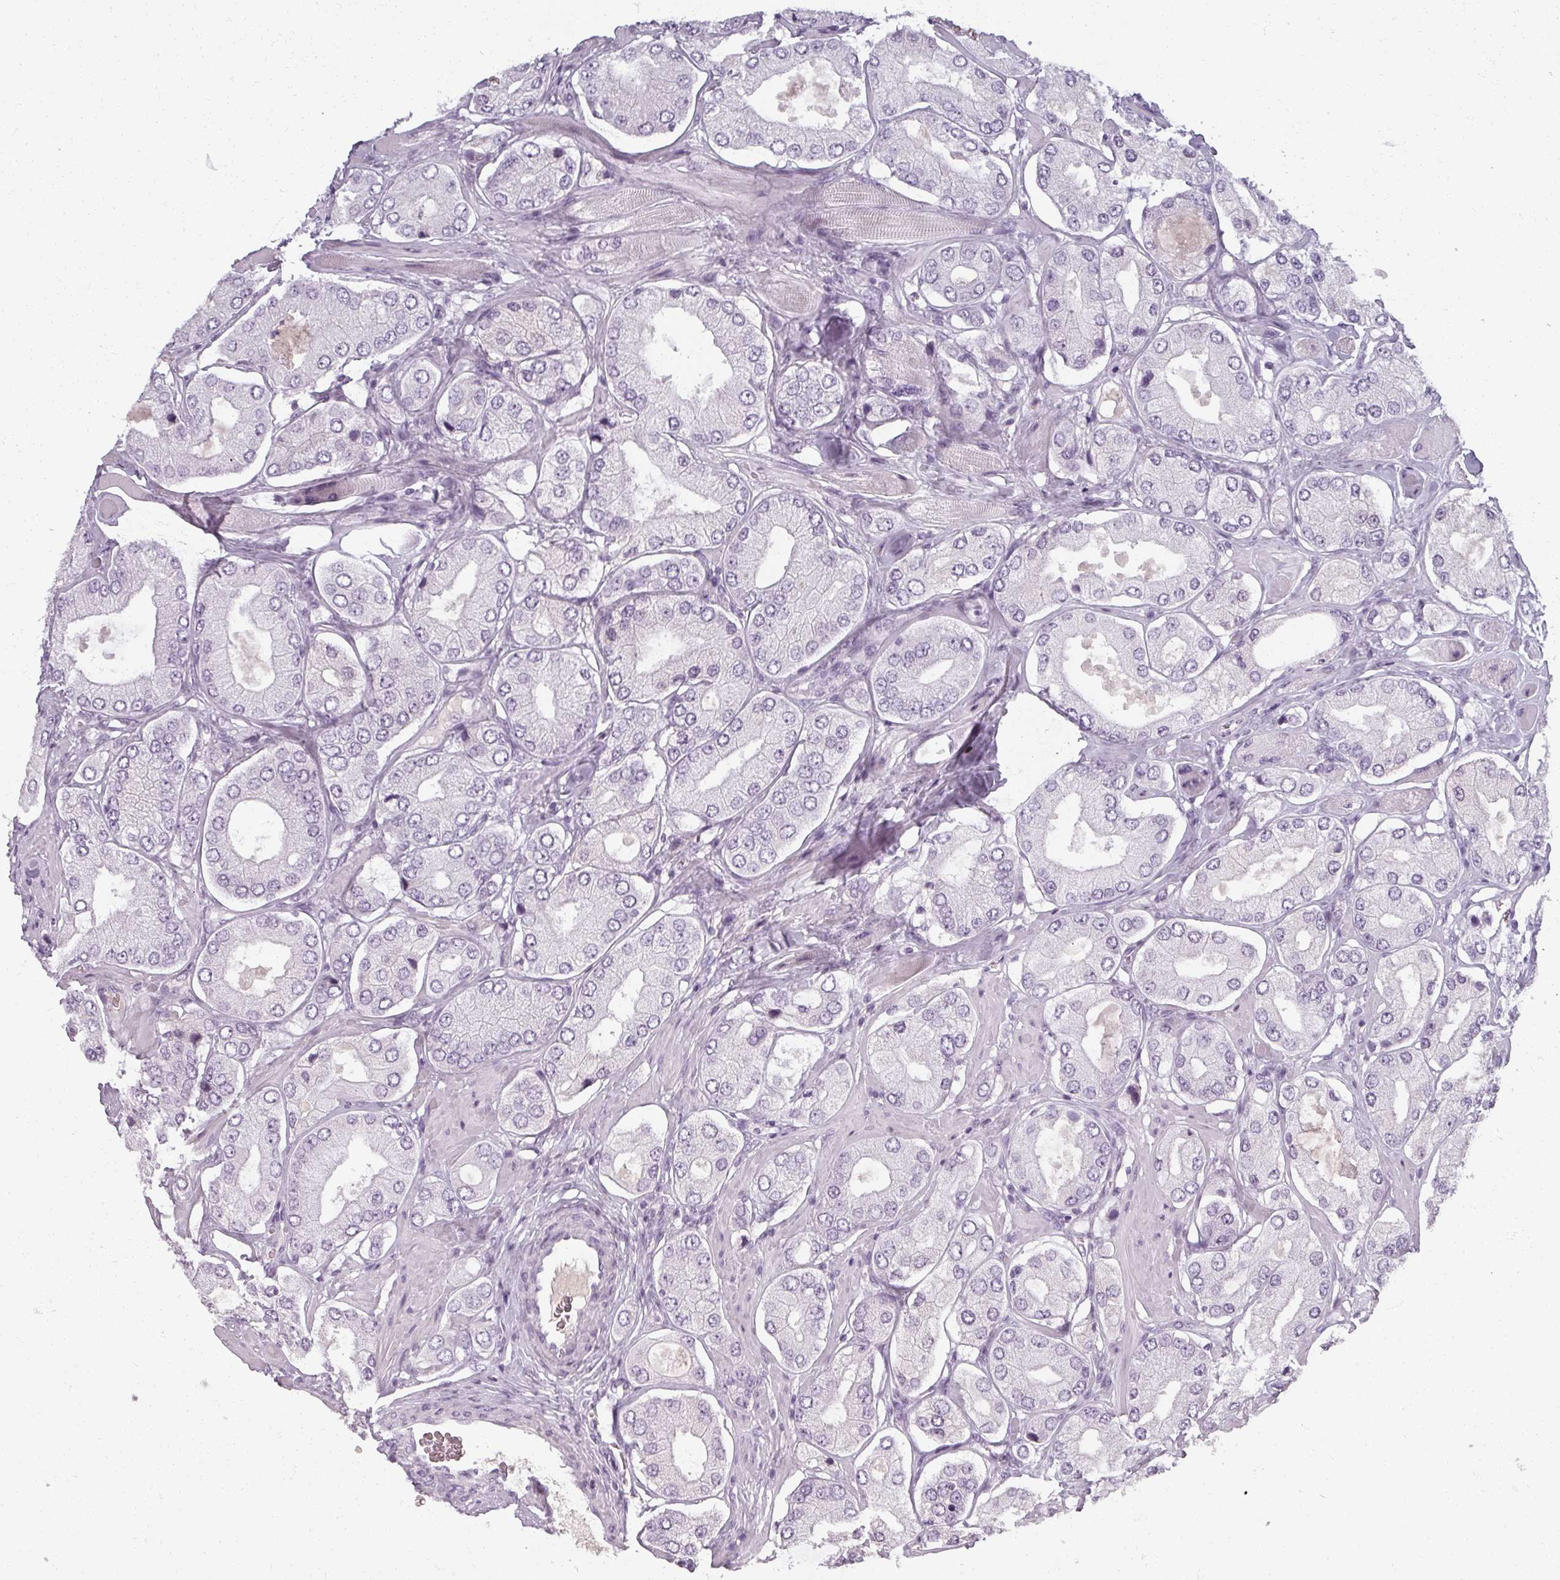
{"staining": {"intensity": "negative", "quantity": "none", "location": "none"}, "tissue": "prostate cancer", "cell_type": "Tumor cells", "image_type": "cancer", "snomed": [{"axis": "morphology", "description": "Adenocarcinoma, Low grade"}, {"axis": "topography", "description": "Prostate"}], "caption": "Tumor cells show no significant protein positivity in prostate adenocarcinoma (low-grade). The staining is performed using DAB (3,3'-diaminobenzidine) brown chromogen with nuclei counter-stained in using hematoxylin.", "gene": "REG3G", "patient": {"sex": "male", "age": 42}}